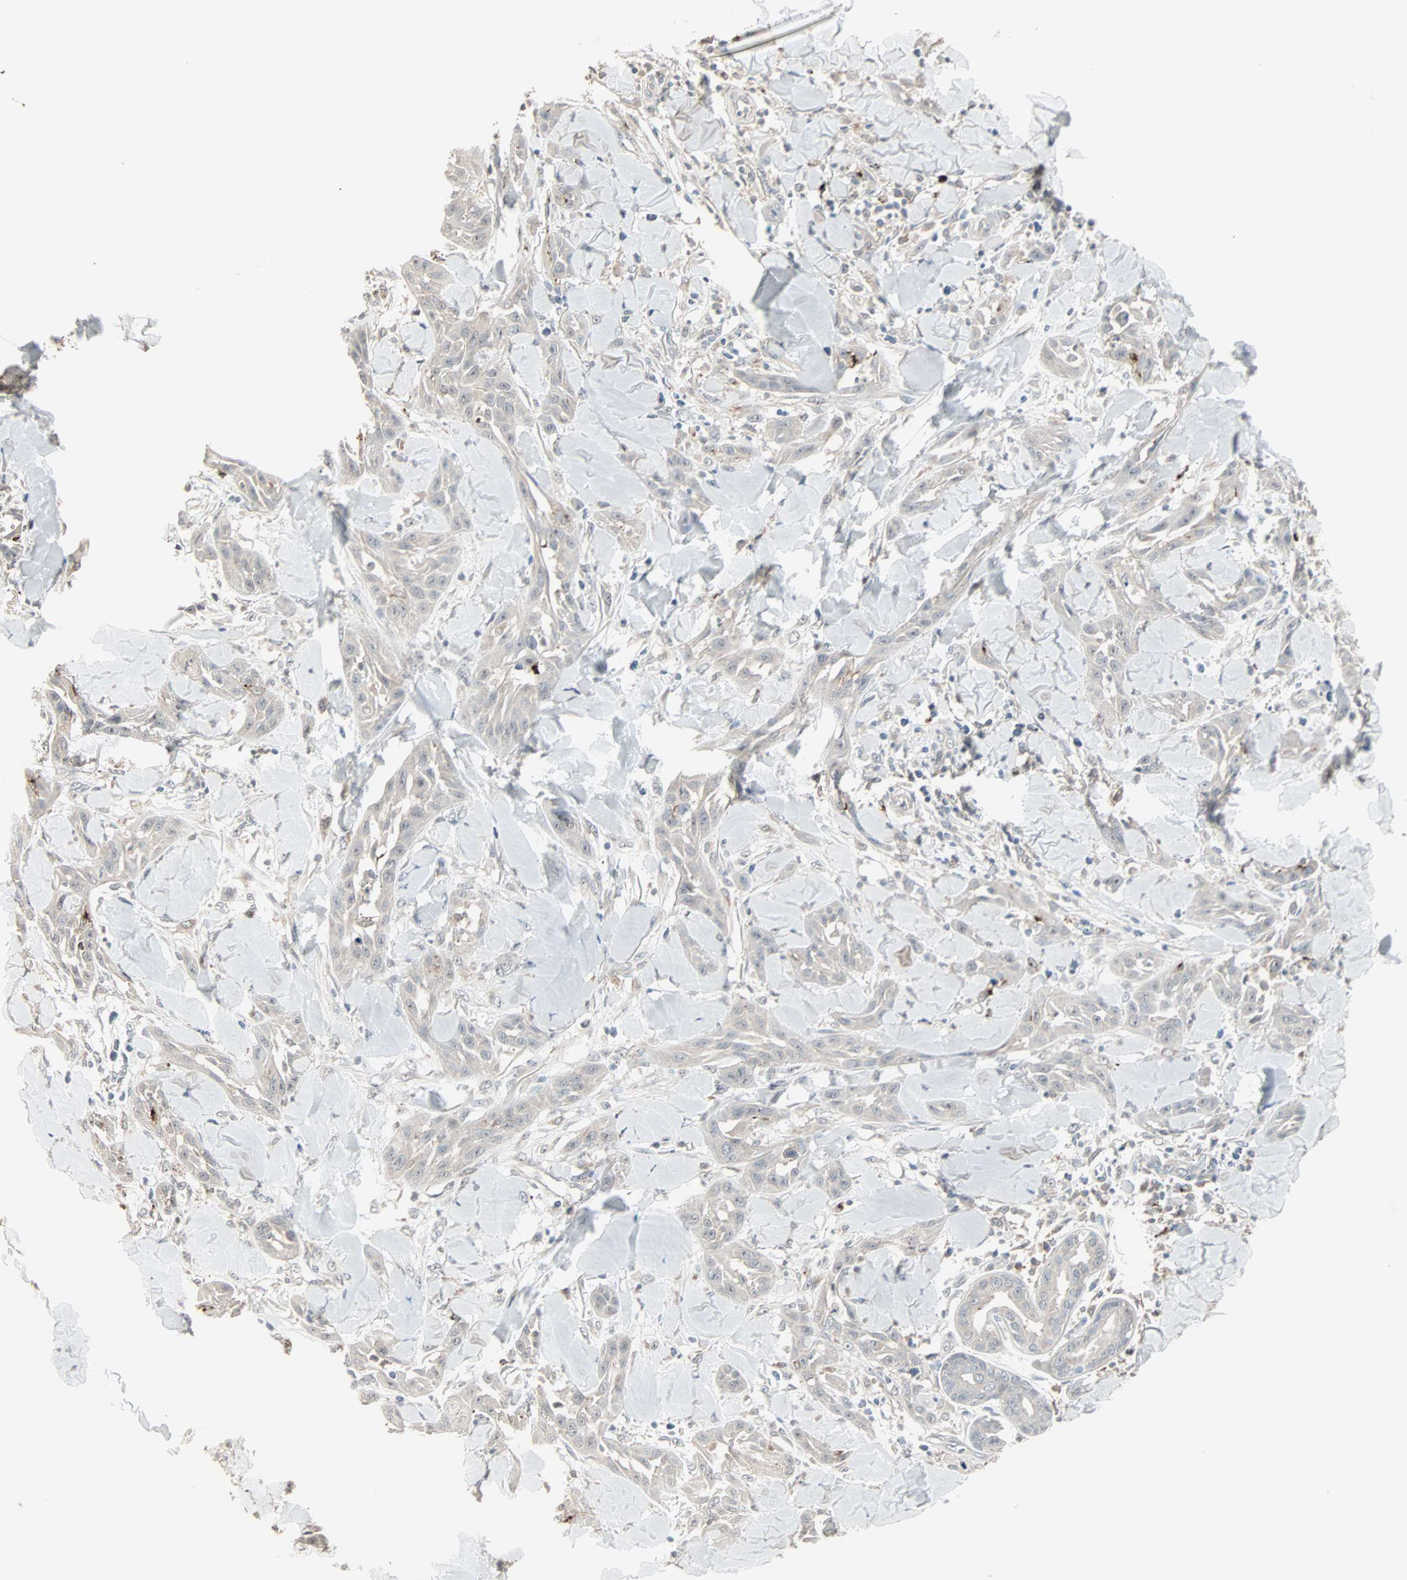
{"staining": {"intensity": "weak", "quantity": "25%-75%", "location": "cytoplasmic/membranous"}, "tissue": "skin cancer", "cell_type": "Tumor cells", "image_type": "cancer", "snomed": [{"axis": "morphology", "description": "Squamous cell carcinoma, NOS"}, {"axis": "topography", "description": "Skin"}], "caption": "An image of skin cancer (squamous cell carcinoma) stained for a protein demonstrates weak cytoplasmic/membranous brown staining in tumor cells.", "gene": "KDM4A", "patient": {"sex": "male", "age": 24}}